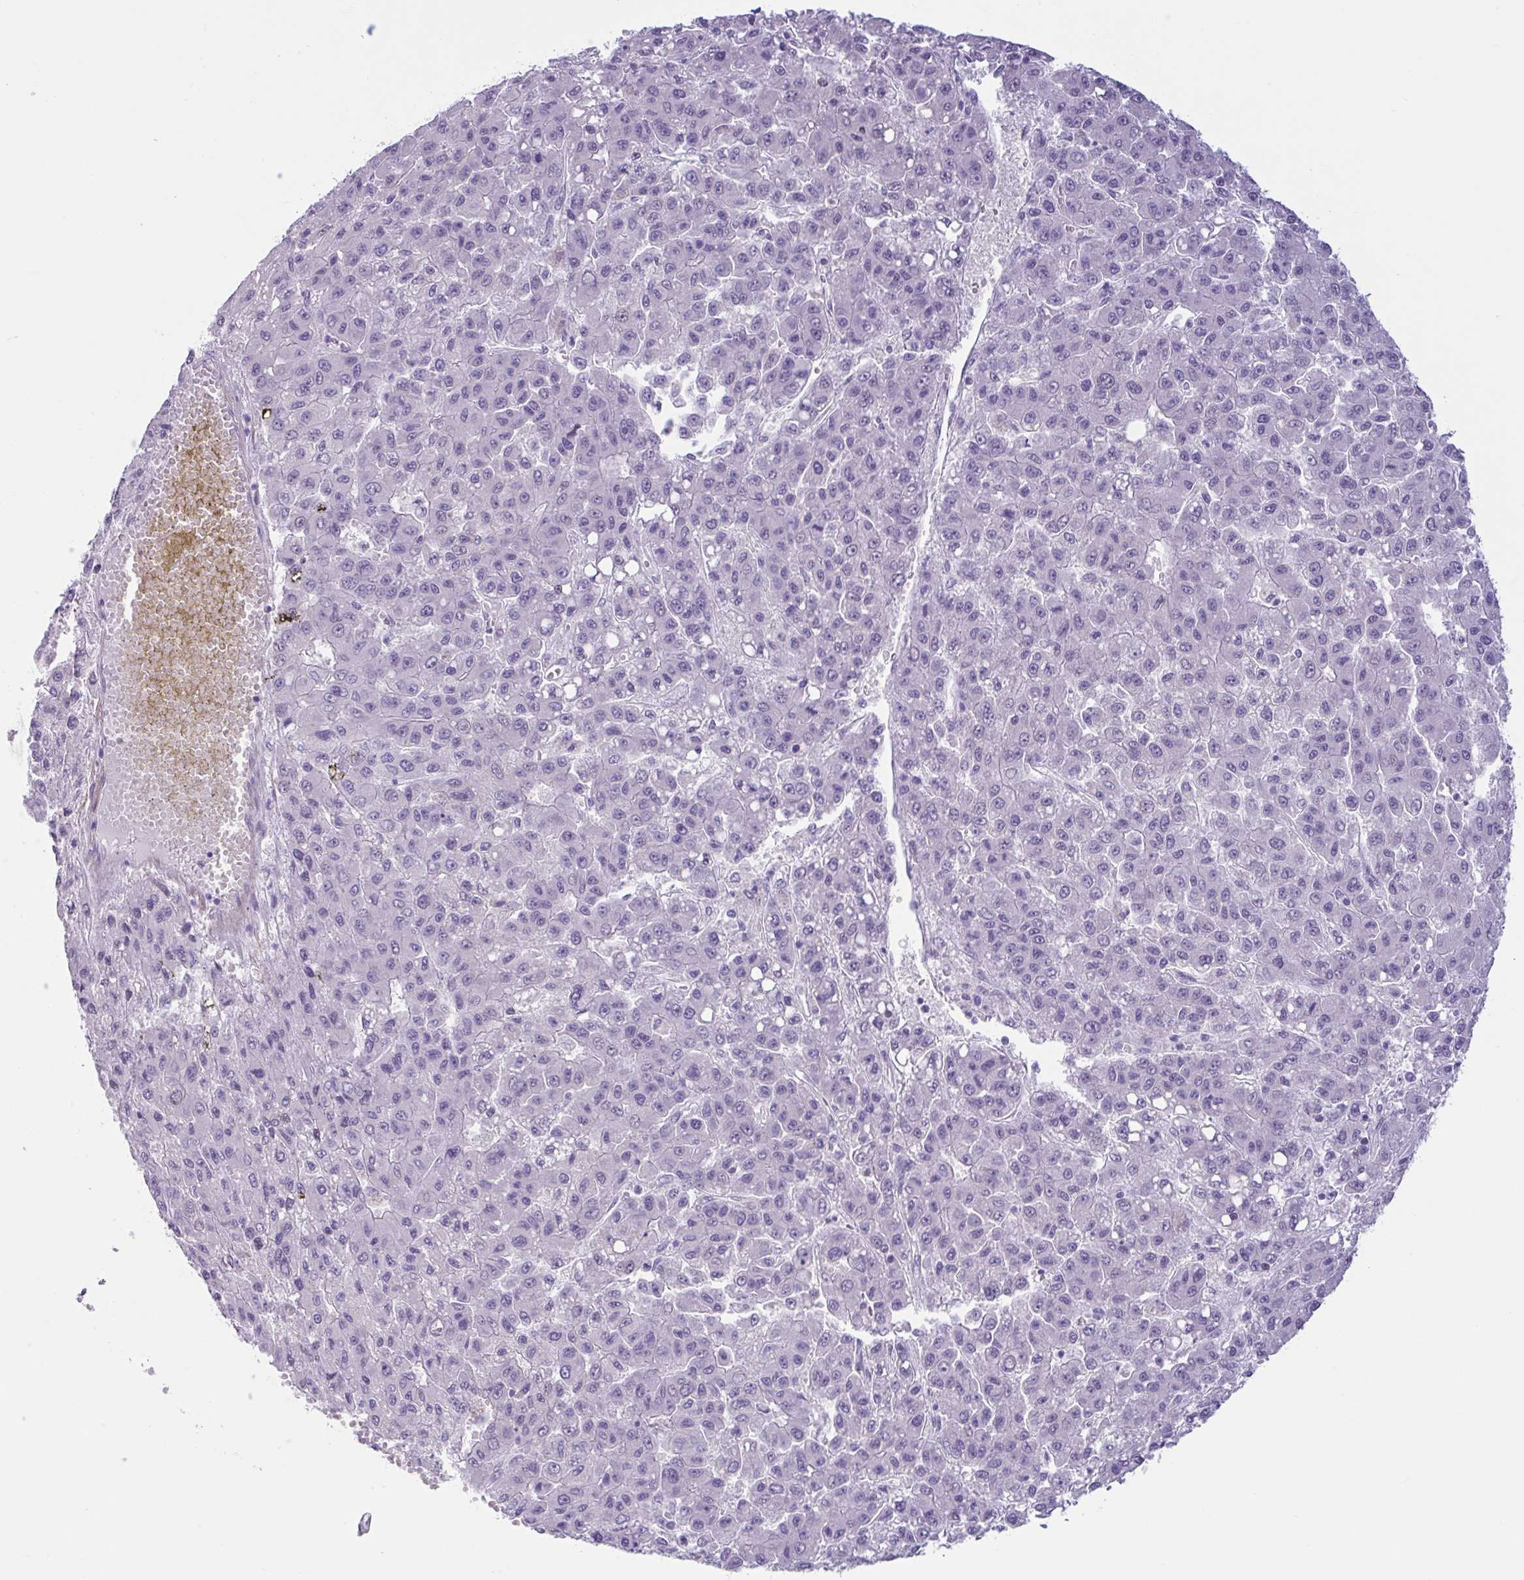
{"staining": {"intensity": "negative", "quantity": "none", "location": "none"}, "tissue": "liver cancer", "cell_type": "Tumor cells", "image_type": "cancer", "snomed": [{"axis": "morphology", "description": "Carcinoma, Hepatocellular, NOS"}, {"axis": "topography", "description": "Liver"}], "caption": "Immunohistochemistry image of liver cancer (hepatocellular carcinoma) stained for a protein (brown), which reveals no staining in tumor cells.", "gene": "AHCYL2", "patient": {"sex": "male", "age": 70}}